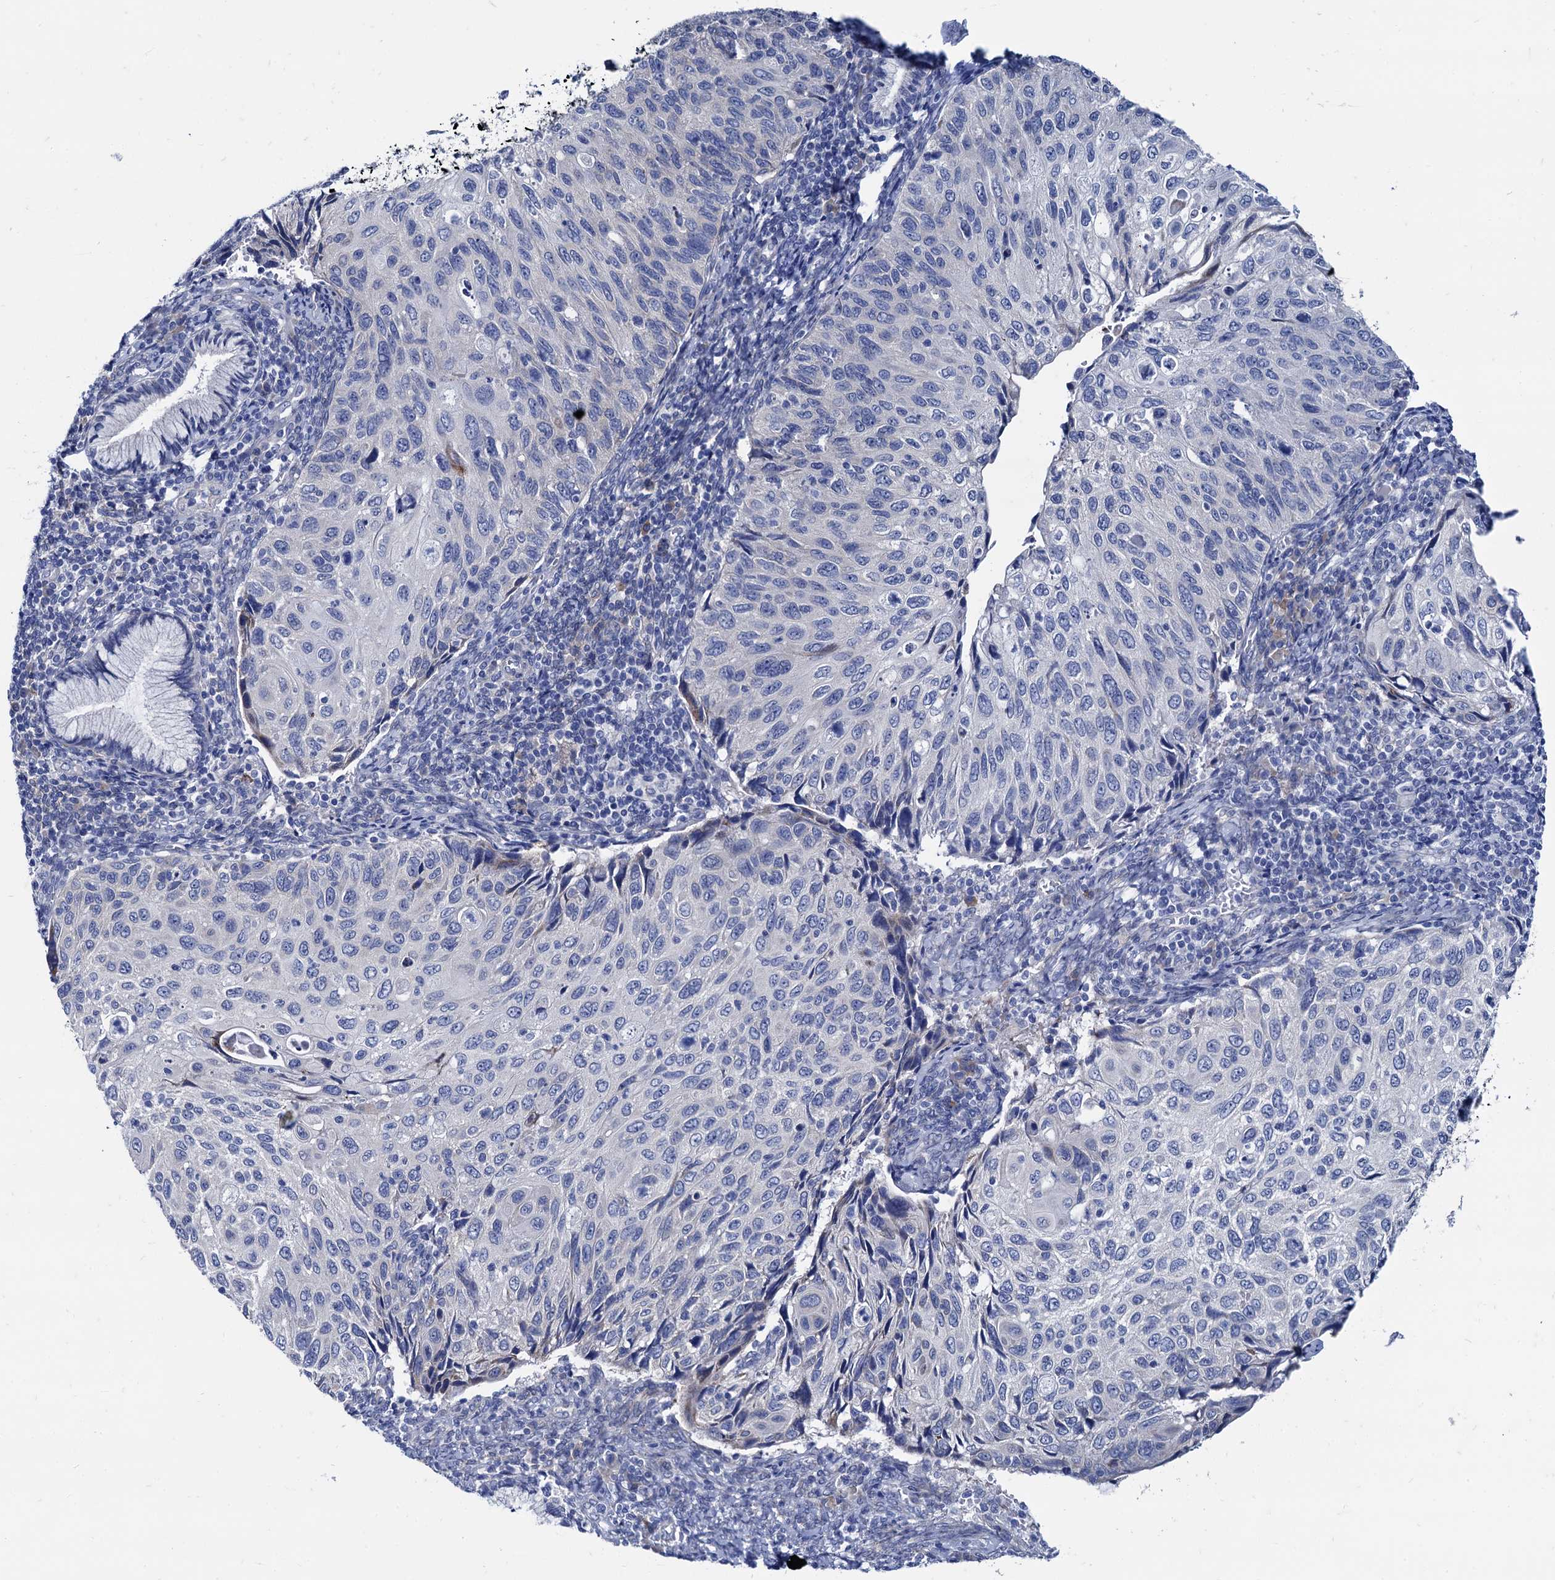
{"staining": {"intensity": "negative", "quantity": "none", "location": "none"}, "tissue": "cervical cancer", "cell_type": "Tumor cells", "image_type": "cancer", "snomed": [{"axis": "morphology", "description": "Squamous cell carcinoma, NOS"}, {"axis": "topography", "description": "Cervix"}], "caption": "DAB (3,3'-diaminobenzidine) immunohistochemical staining of cervical squamous cell carcinoma reveals no significant staining in tumor cells.", "gene": "FOXR2", "patient": {"sex": "female", "age": 70}}